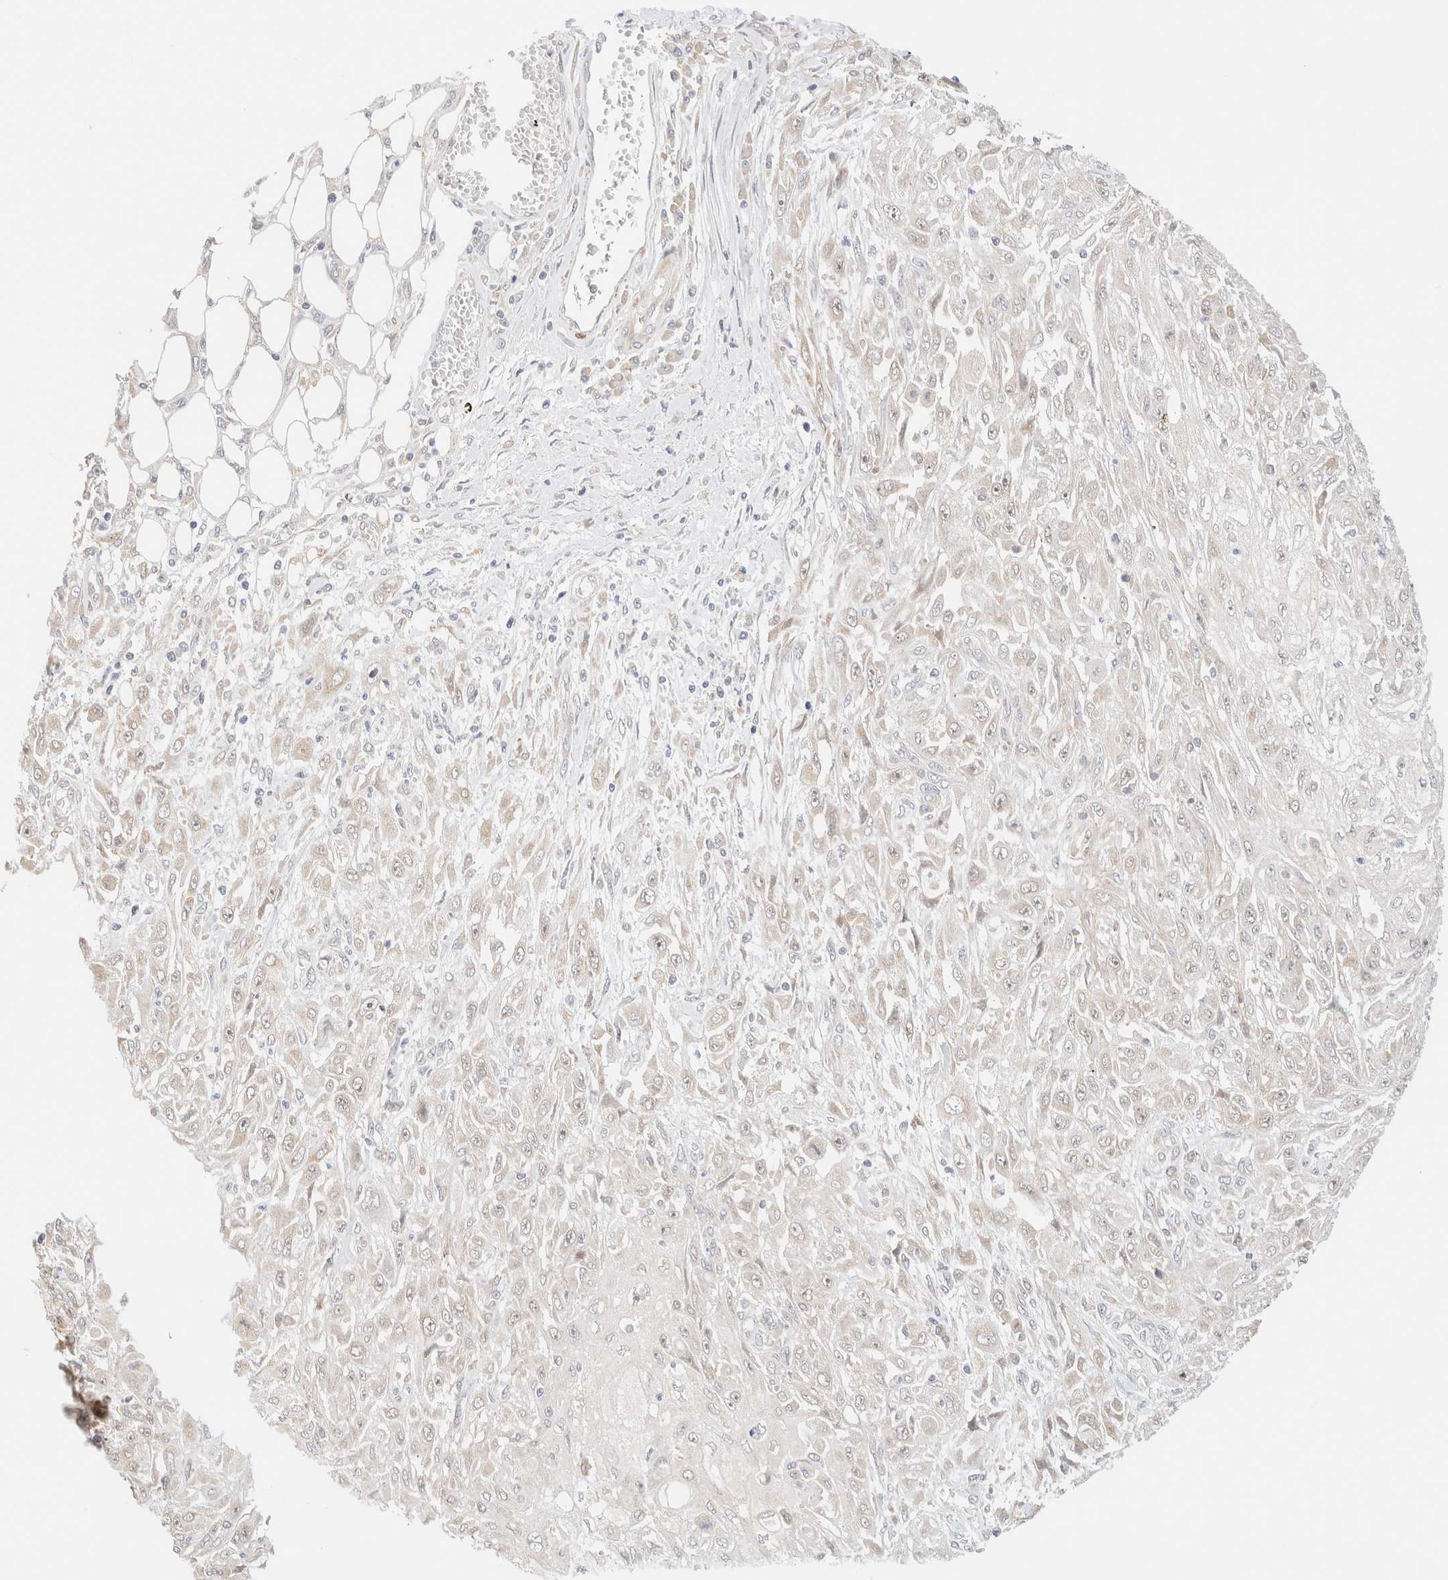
{"staining": {"intensity": "weak", "quantity": "<25%", "location": "cytoplasmic/membranous,nuclear"}, "tissue": "skin cancer", "cell_type": "Tumor cells", "image_type": "cancer", "snomed": [{"axis": "morphology", "description": "Squamous cell carcinoma, NOS"}, {"axis": "morphology", "description": "Squamous cell carcinoma, metastatic, NOS"}, {"axis": "topography", "description": "Skin"}, {"axis": "topography", "description": "Lymph node"}], "caption": "A high-resolution image shows IHC staining of skin cancer, which reveals no significant positivity in tumor cells.", "gene": "RRP15", "patient": {"sex": "male", "age": 75}}